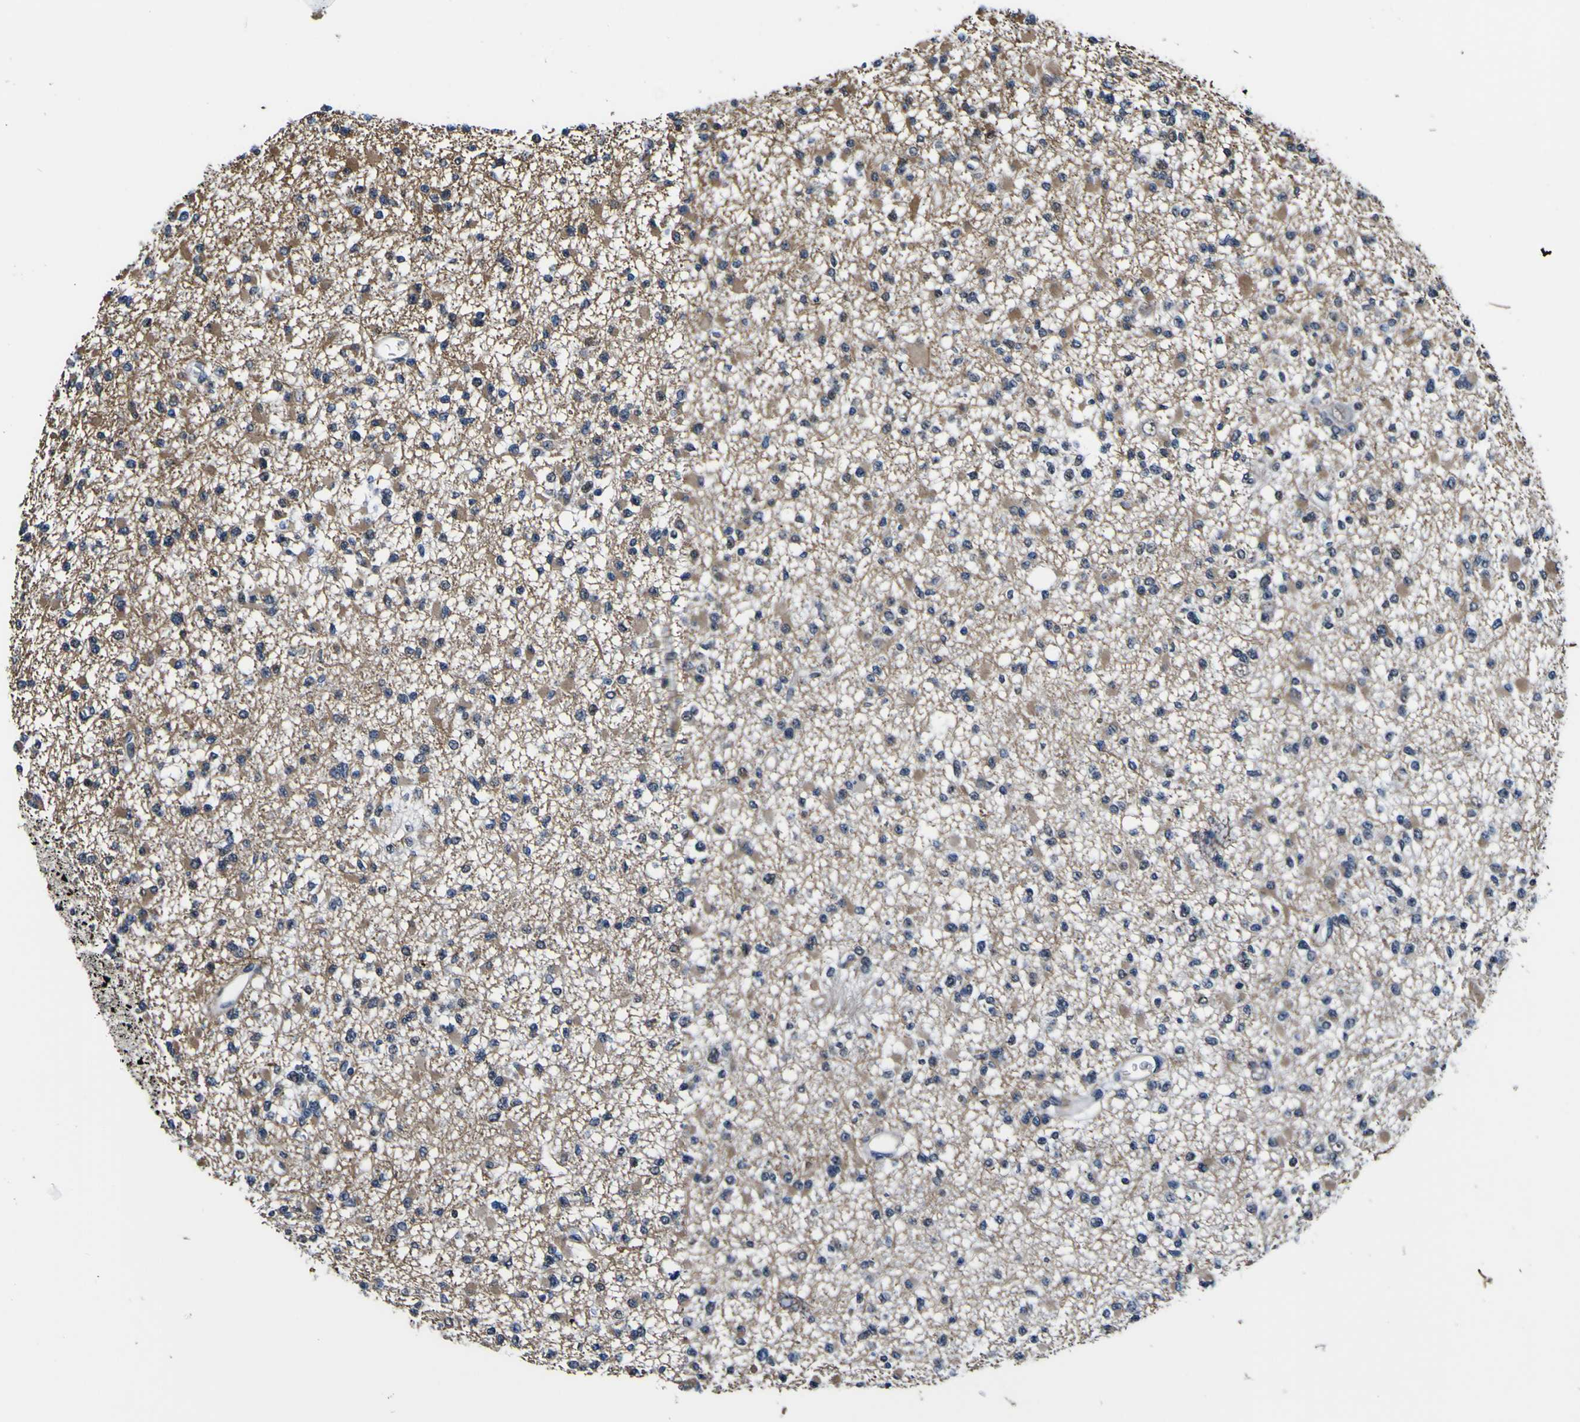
{"staining": {"intensity": "weak", "quantity": "25%-75%", "location": "cytoplasmic/membranous"}, "tissue": "glioma", "cell_type": "Tumor cells", "image_type": "cancer", "snomed": [{"axis": "morphology", "description": "Glioma, malignant, Low grade"}, {"axis": "topography", "description": "Brain"}], "caption": "Weak cytoplasmic/membranous staining is seen in about 25%-75% of tumor cells in glioma. The staining is performed using DAB (3,3'-diaminobenzidine) brown chromogen to label protein expression. The nuclei are counter-stained blue using hematoxylin.", "gene": "POSTN", "patient": {"sex": "female", "age": 22}}